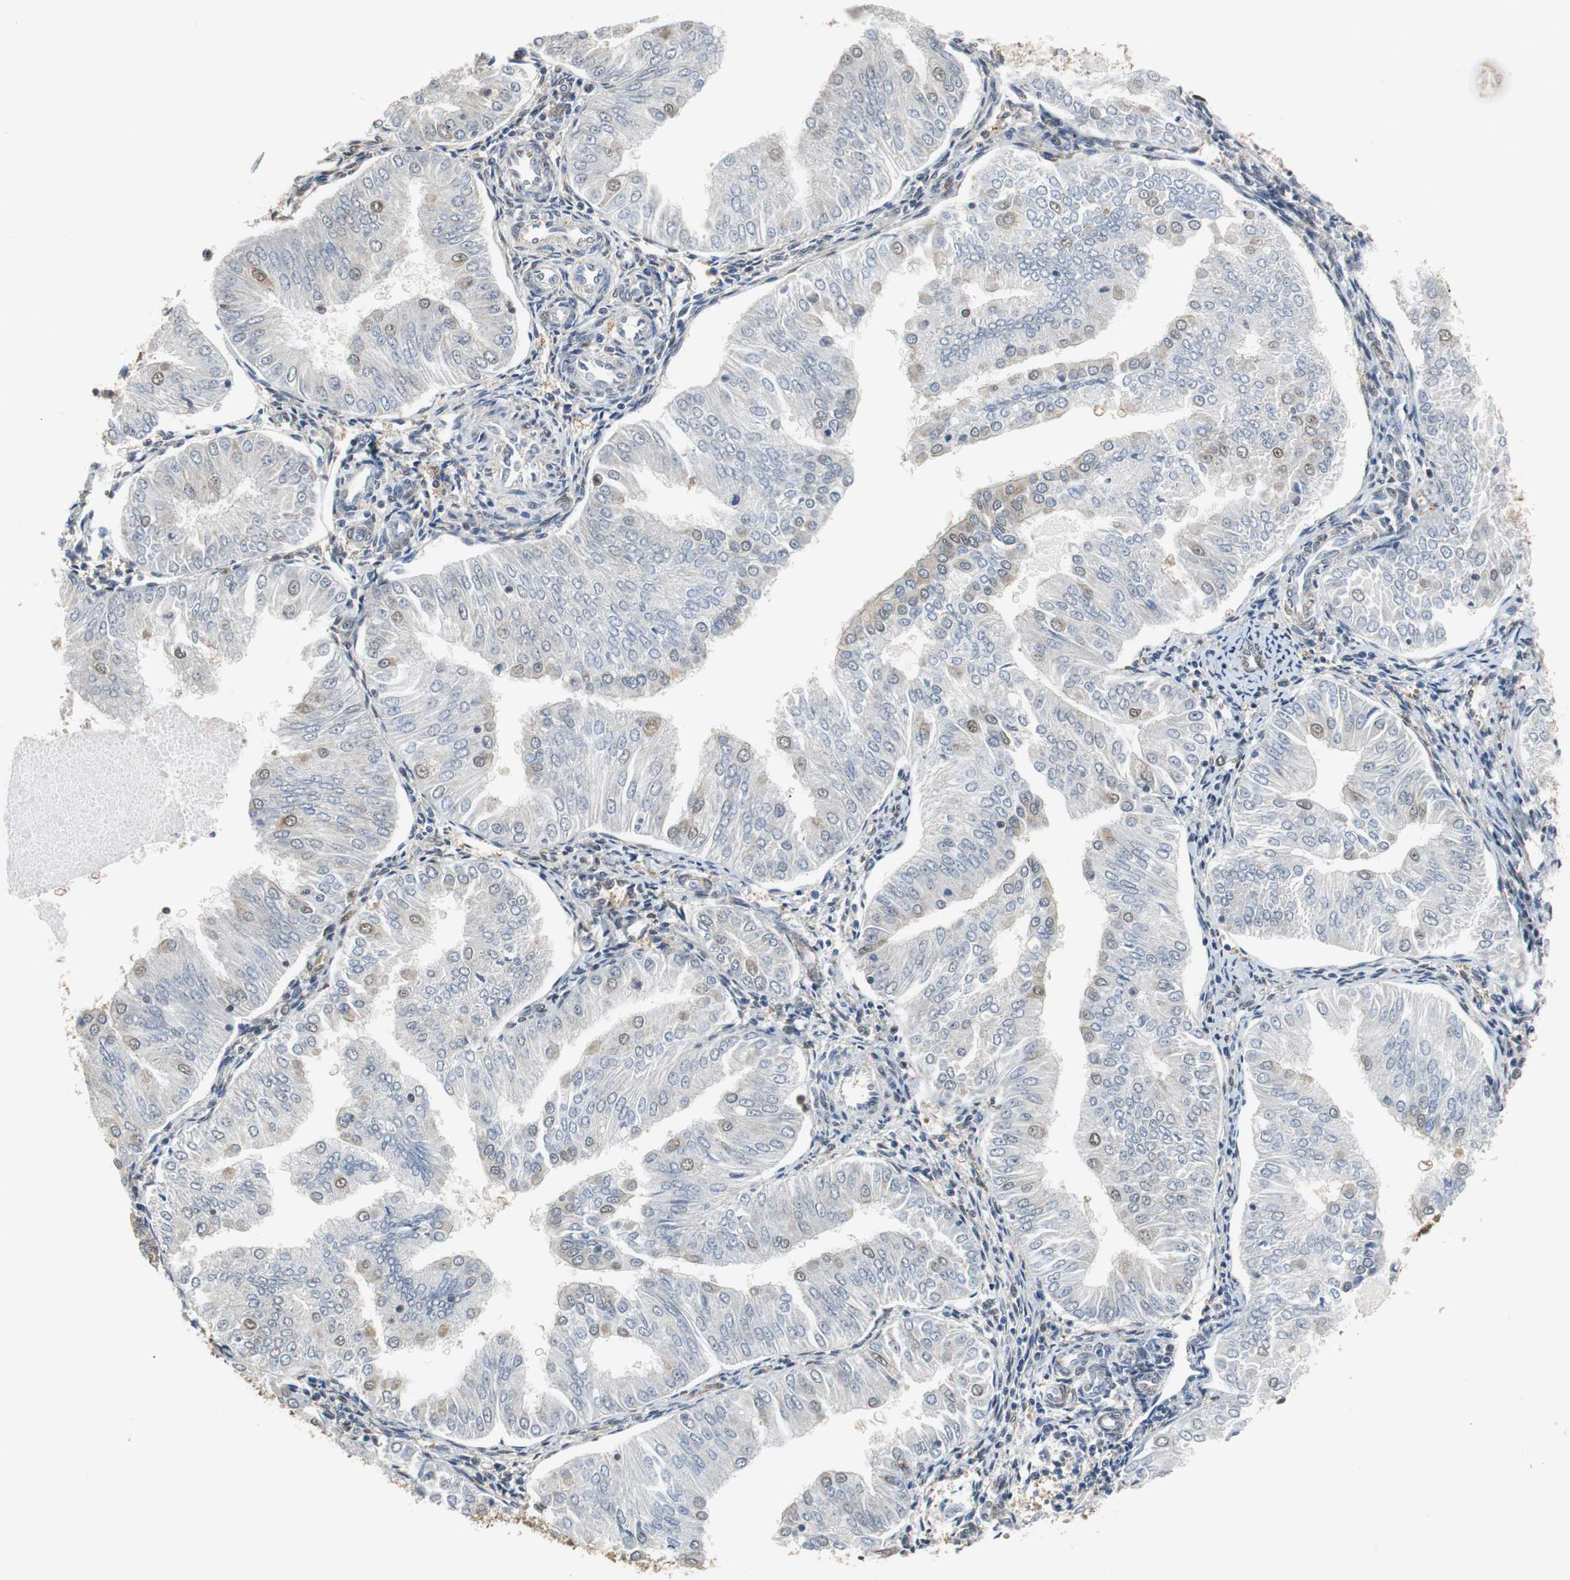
{"staining": {"intensity": "moderate", "quantity": "<25%", "location": "cytoplasmic/membranous,nuclear"}, "tissue": "endometrial cancer", "cell_type": "Tumor cells", "image_type": "cancer", "snomed": [{"axis": "morphology", "description": "Adenocarcinoma, NOS"}, {"axis": "topography", "description": "Endometrium"}], "caption": "High-power microscopy captured an IHC histopathology image of adenocarcinoma (endometrial), revealing moderate cytoplasmic/membranous and nuclear staining in approximately <25% of tumor cells. Immunohistochemistry (ihc) stains the protein of interest in brown and the nuclei are stained blue.", "gene": "UBQLN2", "patient": {"sex": "female", "age": 53}}